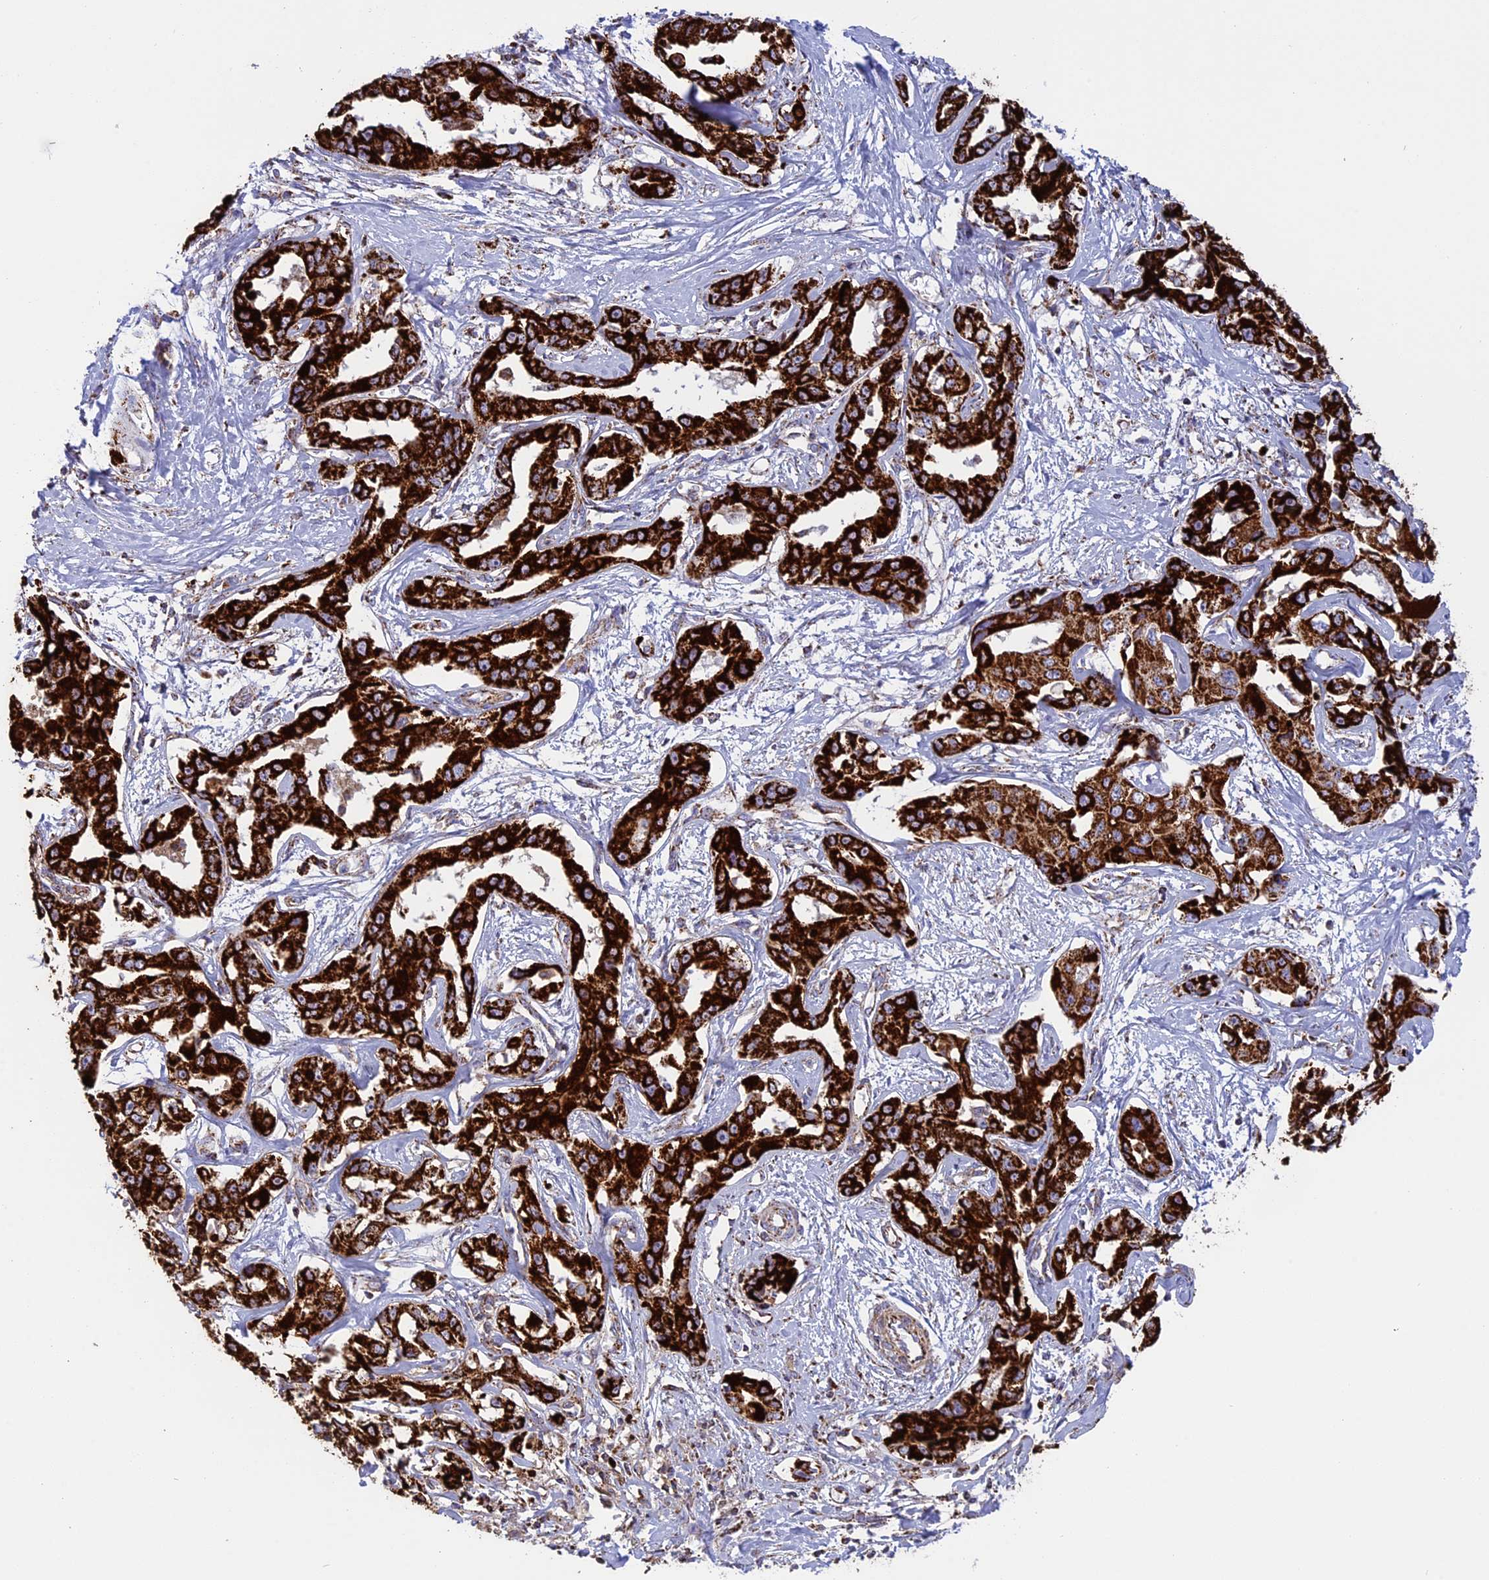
{"staining": {"intensity": "strong", "quantity": ">75%", "location": "cytoplasmic/membranous"}, "tissue": "liver cancer", "cell_type": "Tumor cells", "image_type": "cancer", "snomed": [{"axis": "morphology", "description": "Cholangiocarcinoma"}, {"axis": "topography", "description": "Liver"}], "caption": "Protein staining displays strong cytoplasmic/membranous expression in about >75% of tumor cells in liver cancer (cholangiocarcinoma).", "gene": "ISOC2", "patient": {"sex": "male", "age": 59}}